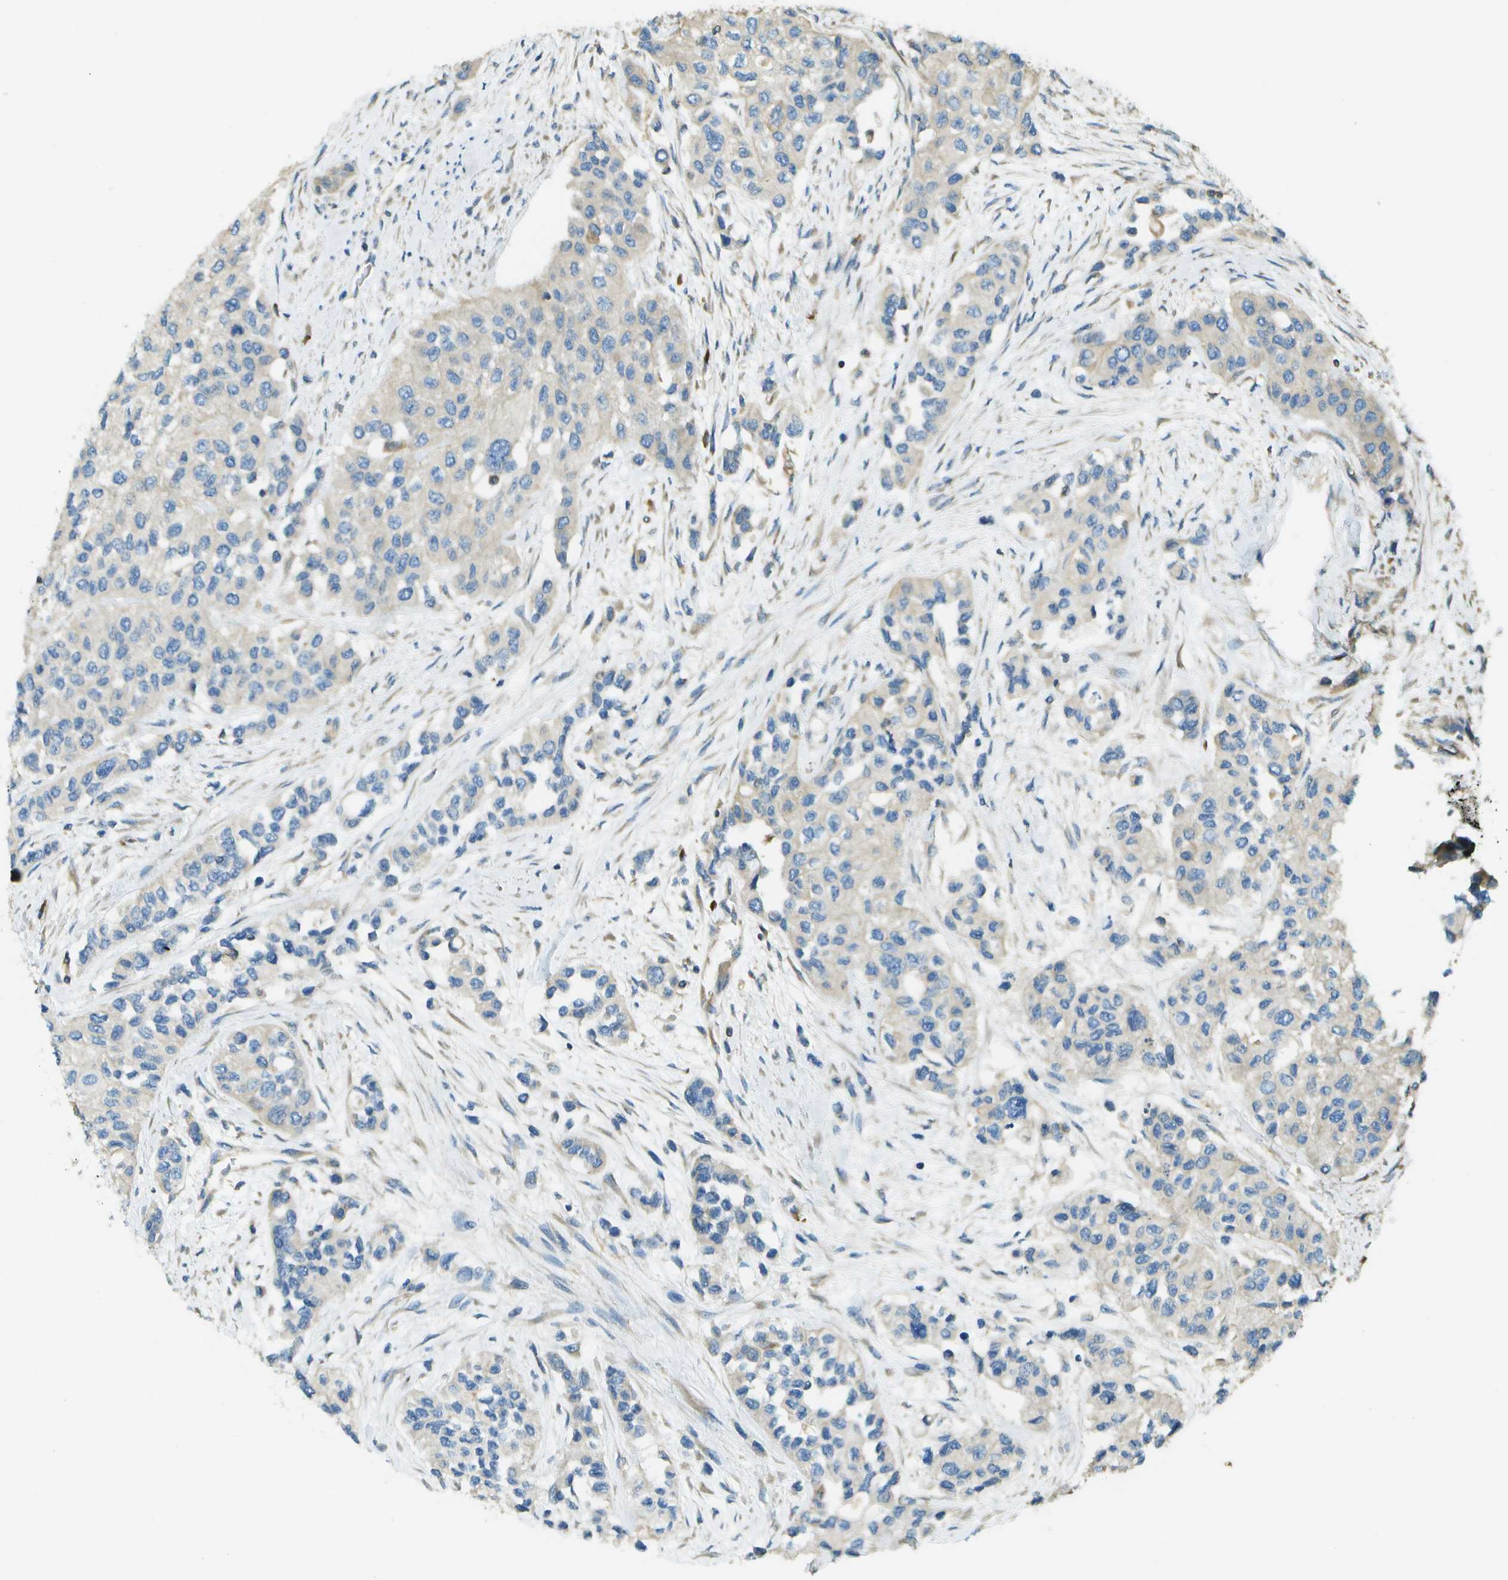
{"staining": {"intensity": "negative", "quantity": "none", "location": "none"}, "tissue": "urothelial cancer", "cell_type": "Tumor cells", "image_type": "cancer", "snomed": [{"axis": "morphology", "description": "Urothelial carcinoma, High grade"}, {"axis": "topography", "description": "Urinary bladder"}], "caption": "The photomicrograph displays no staining of tumor cells in urothelial carcinoma (high-grade).", "gene": "DNAJB11", "patient": {"sex": "female", "age": 56}}